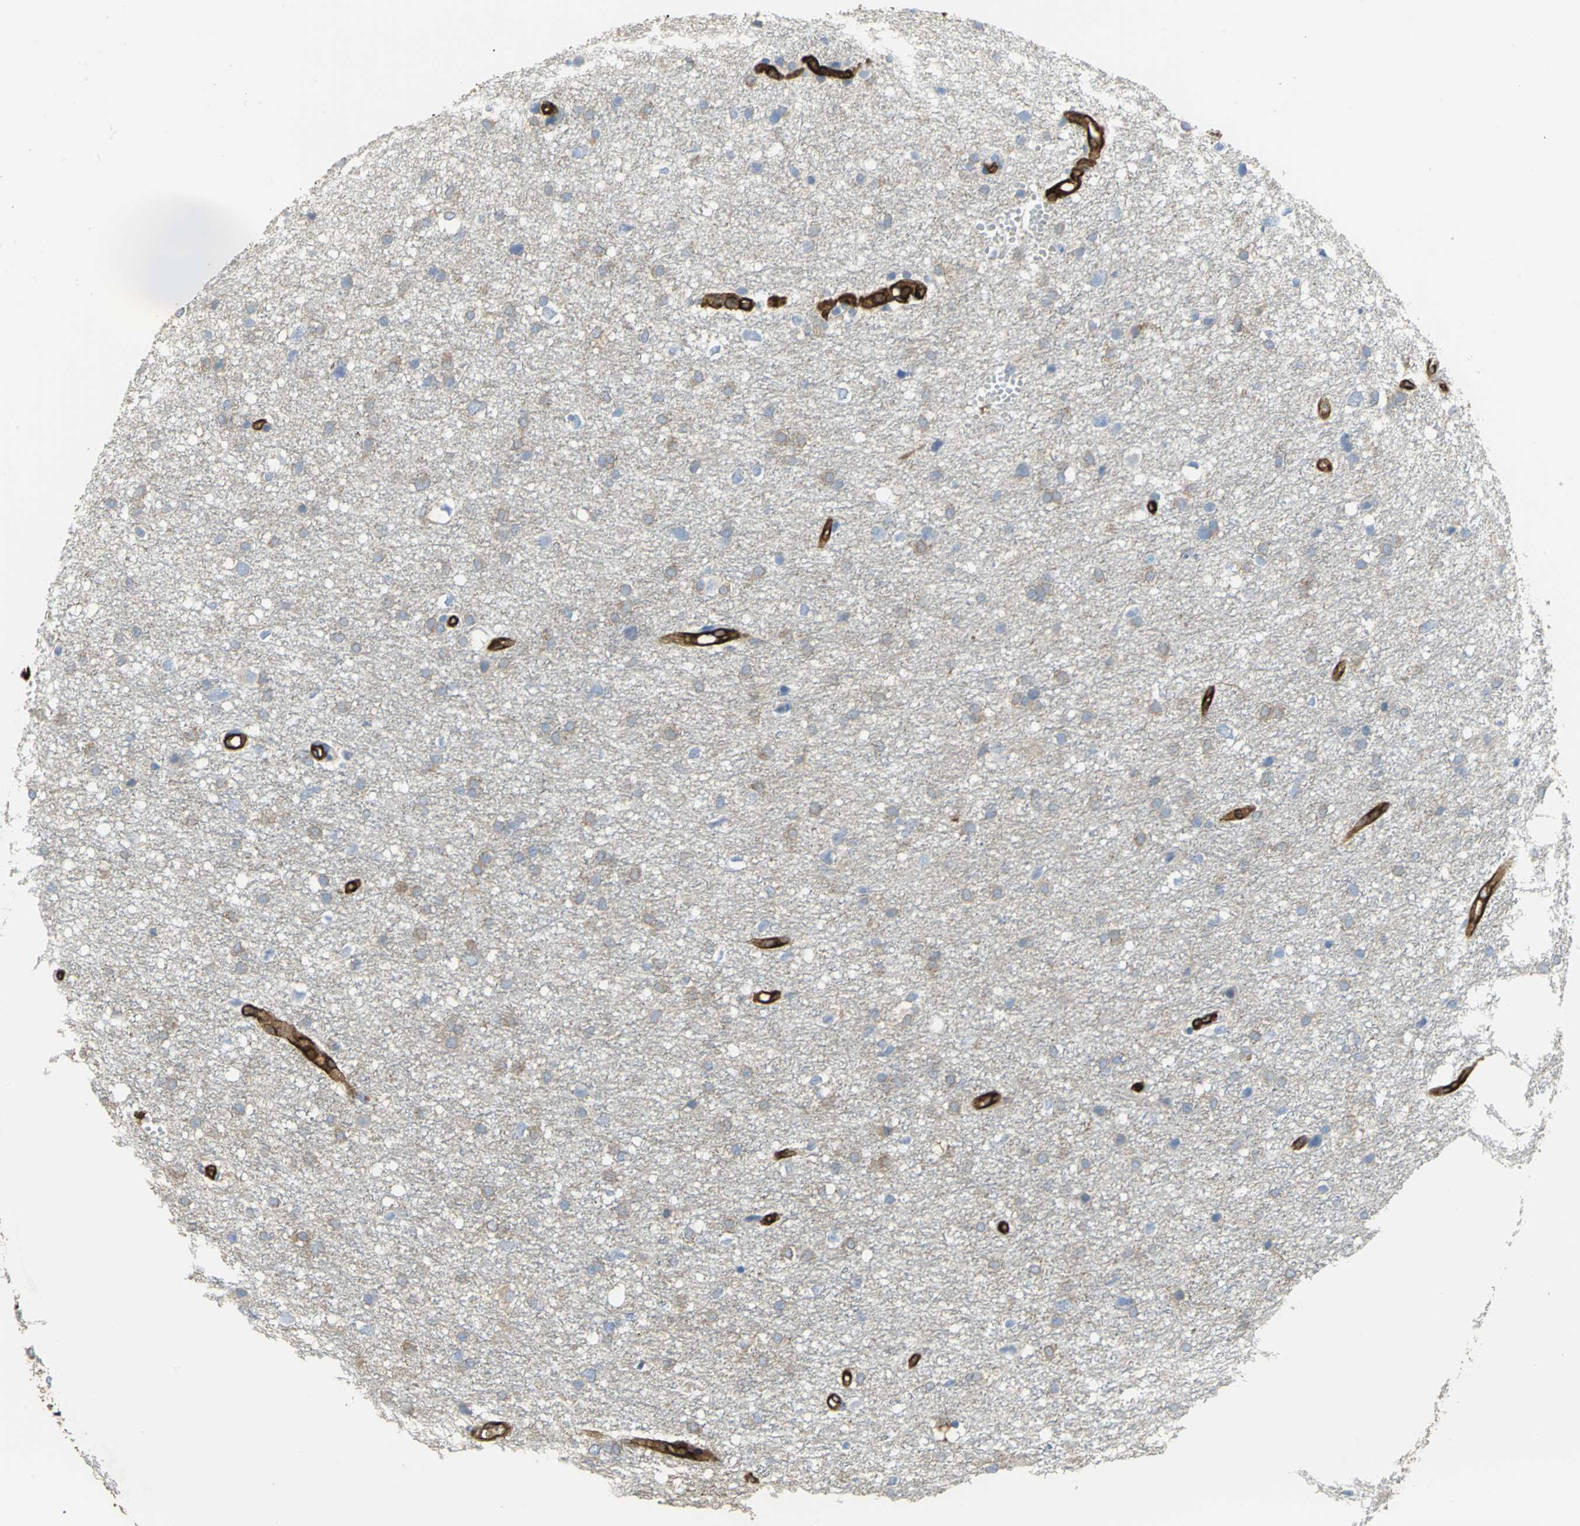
{"staining": {"intensity": "weak", "quantity": ">75%", "location": "cytoplasmic/membranous"}, "tissue": "glioma", "cell_type": "Tumor cells", "image_type": "cancer", "snomed": [{"axis": "morphology", "description": "Glioma, malignant, High grade"}, {"axis": "topography", "description": "Brain"}], "caption": "This is an image of immunohistochemistry (IHC) staining of high-grade glioma (malignant), which shows weak staining in the cytoplasmic/membranous of tumor cells.", "gene": "FLNB", "patient": {"sex": "female", "age": 59}}